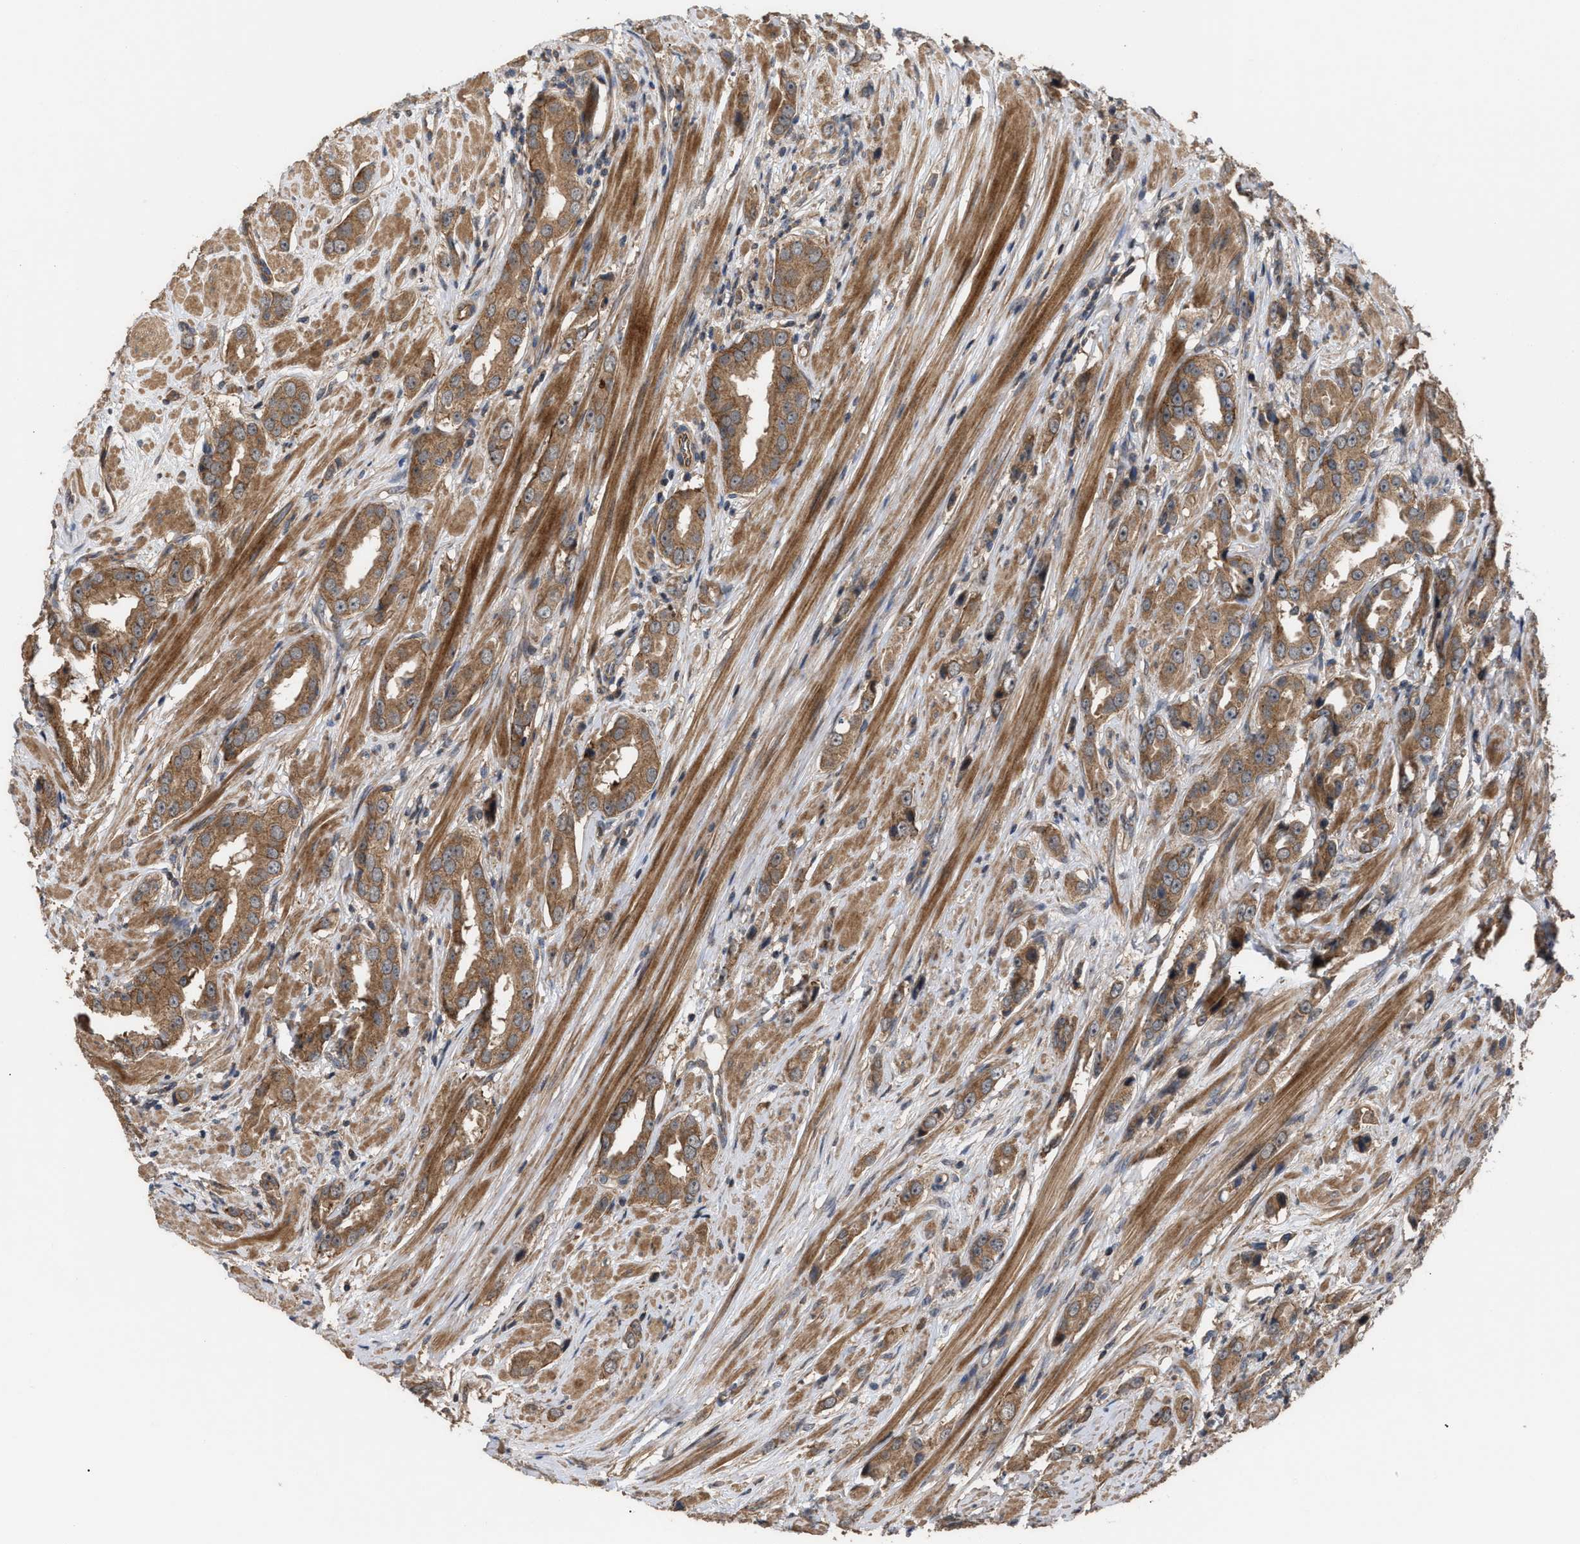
{"staining": {"intensity": "moderate", "quantity": ">75%", "location": "cytoplasmic/membranous"}, "tissue": "prostate cancer", "cell_type": "Tumor cells", "image_type": "cancer", "snomed": [{"axis": "morphology", "description": "Adenocarcinoma, Medium grade"}, {"axis": "topography", "description": "Prostate"}], "caption": "The image demonstrates immunohistochemical staining of prostate adenocarcinoma (medium-grade). There is moderate cytoplasmic/membranous expression is appreciated in approximately >75% of tumor cells. Nuclei are stained in blue.", "gene": "STAU1", "patient": {"sex": "male", "age": 53}}